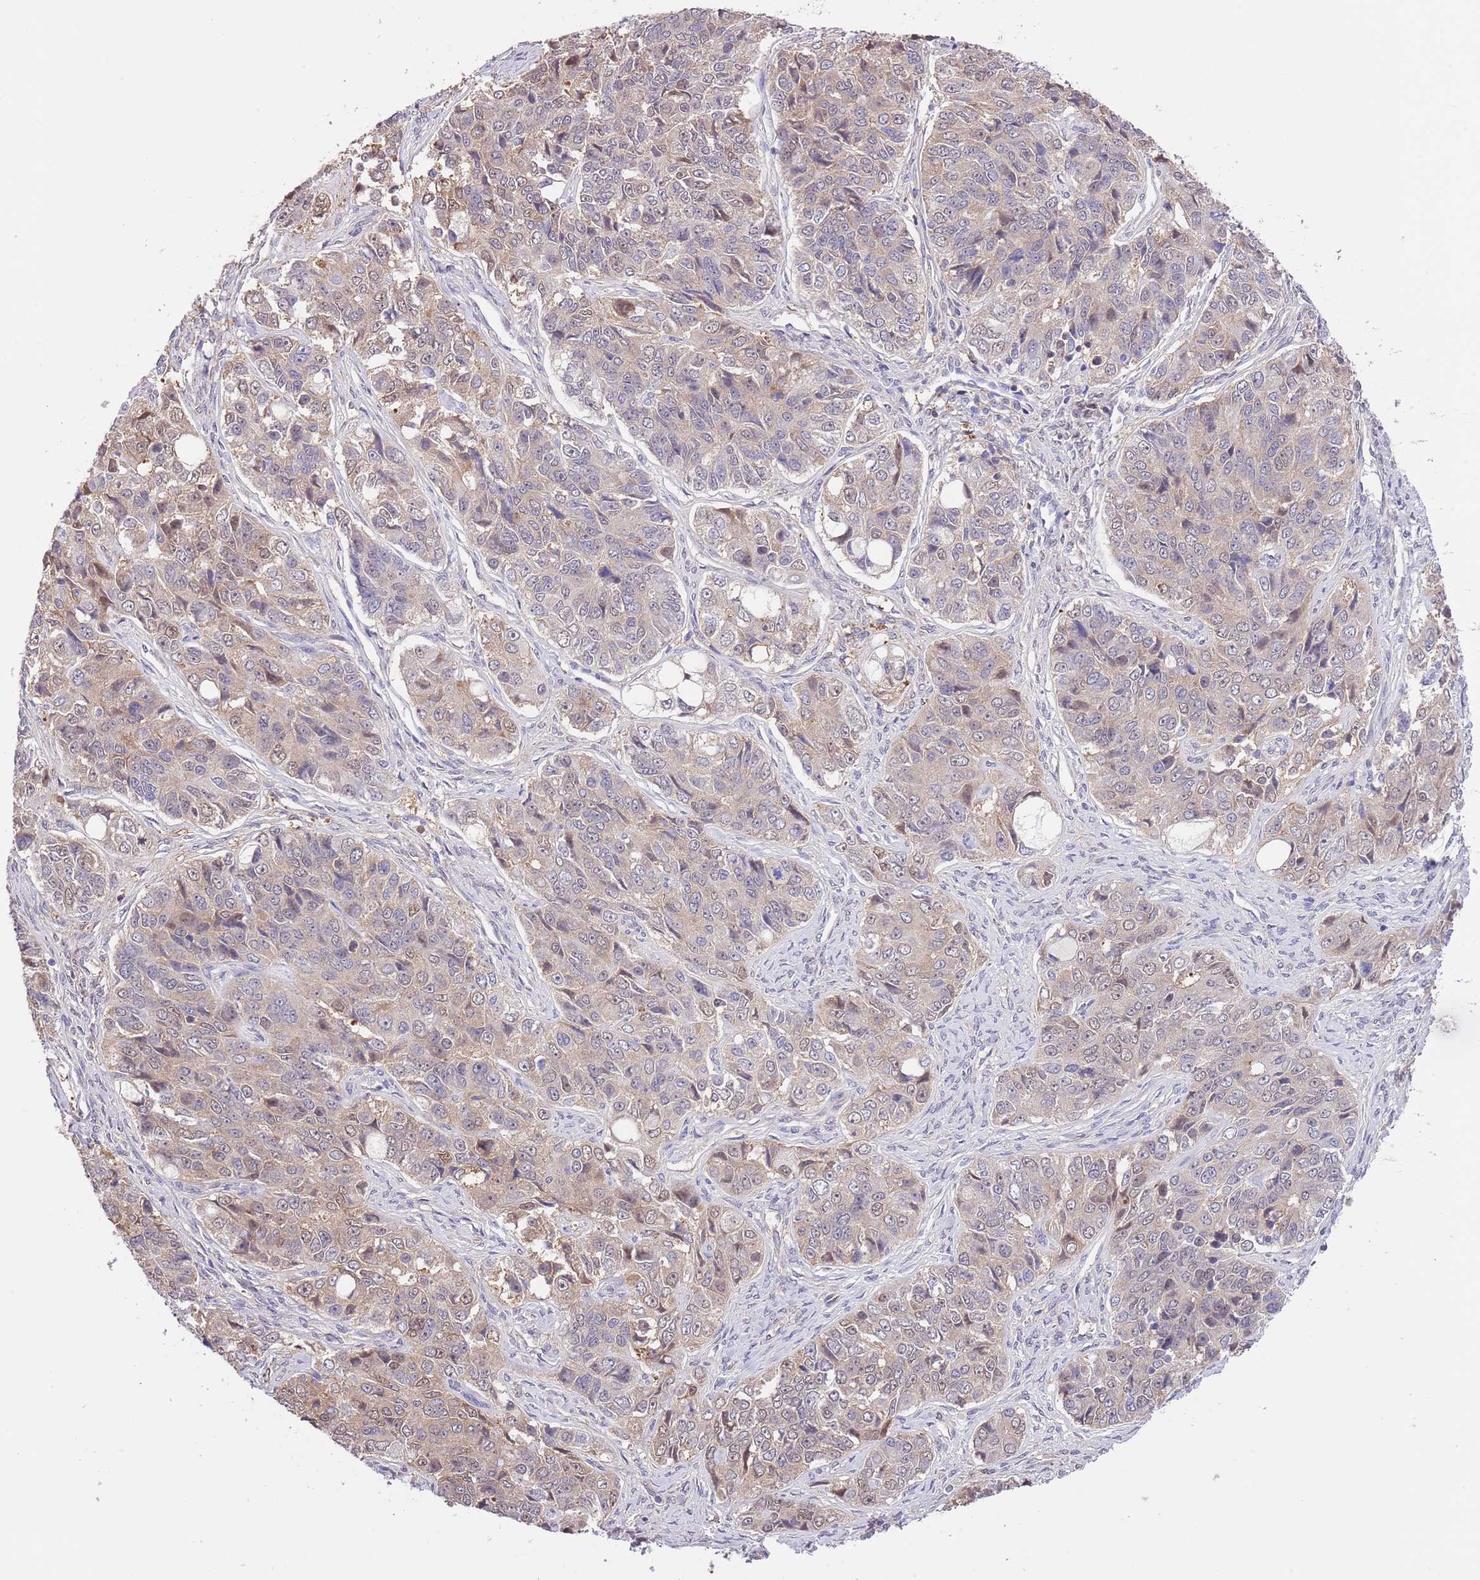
{"staining": {"intensity": "weak", "quantity": "25%-75%", "location": "cytoplasmic/membranous"}, "tissue": "ovarian cancer", "cell_type": "Tumor cells", "image_type": "cancer", "snomed": [{"axis": "morphology", "description": "Carcinoma, endometroid"}, {"axis": "topography", "description": "Ovary"}], "caption": "Protein expression analysis of human ovarian cancer reveals weak cytoplasmic/membranous staining in about 25%-75% of tumor cells.", "gene": "PRR32", "patient": {"sex": "female", "age": 51}}